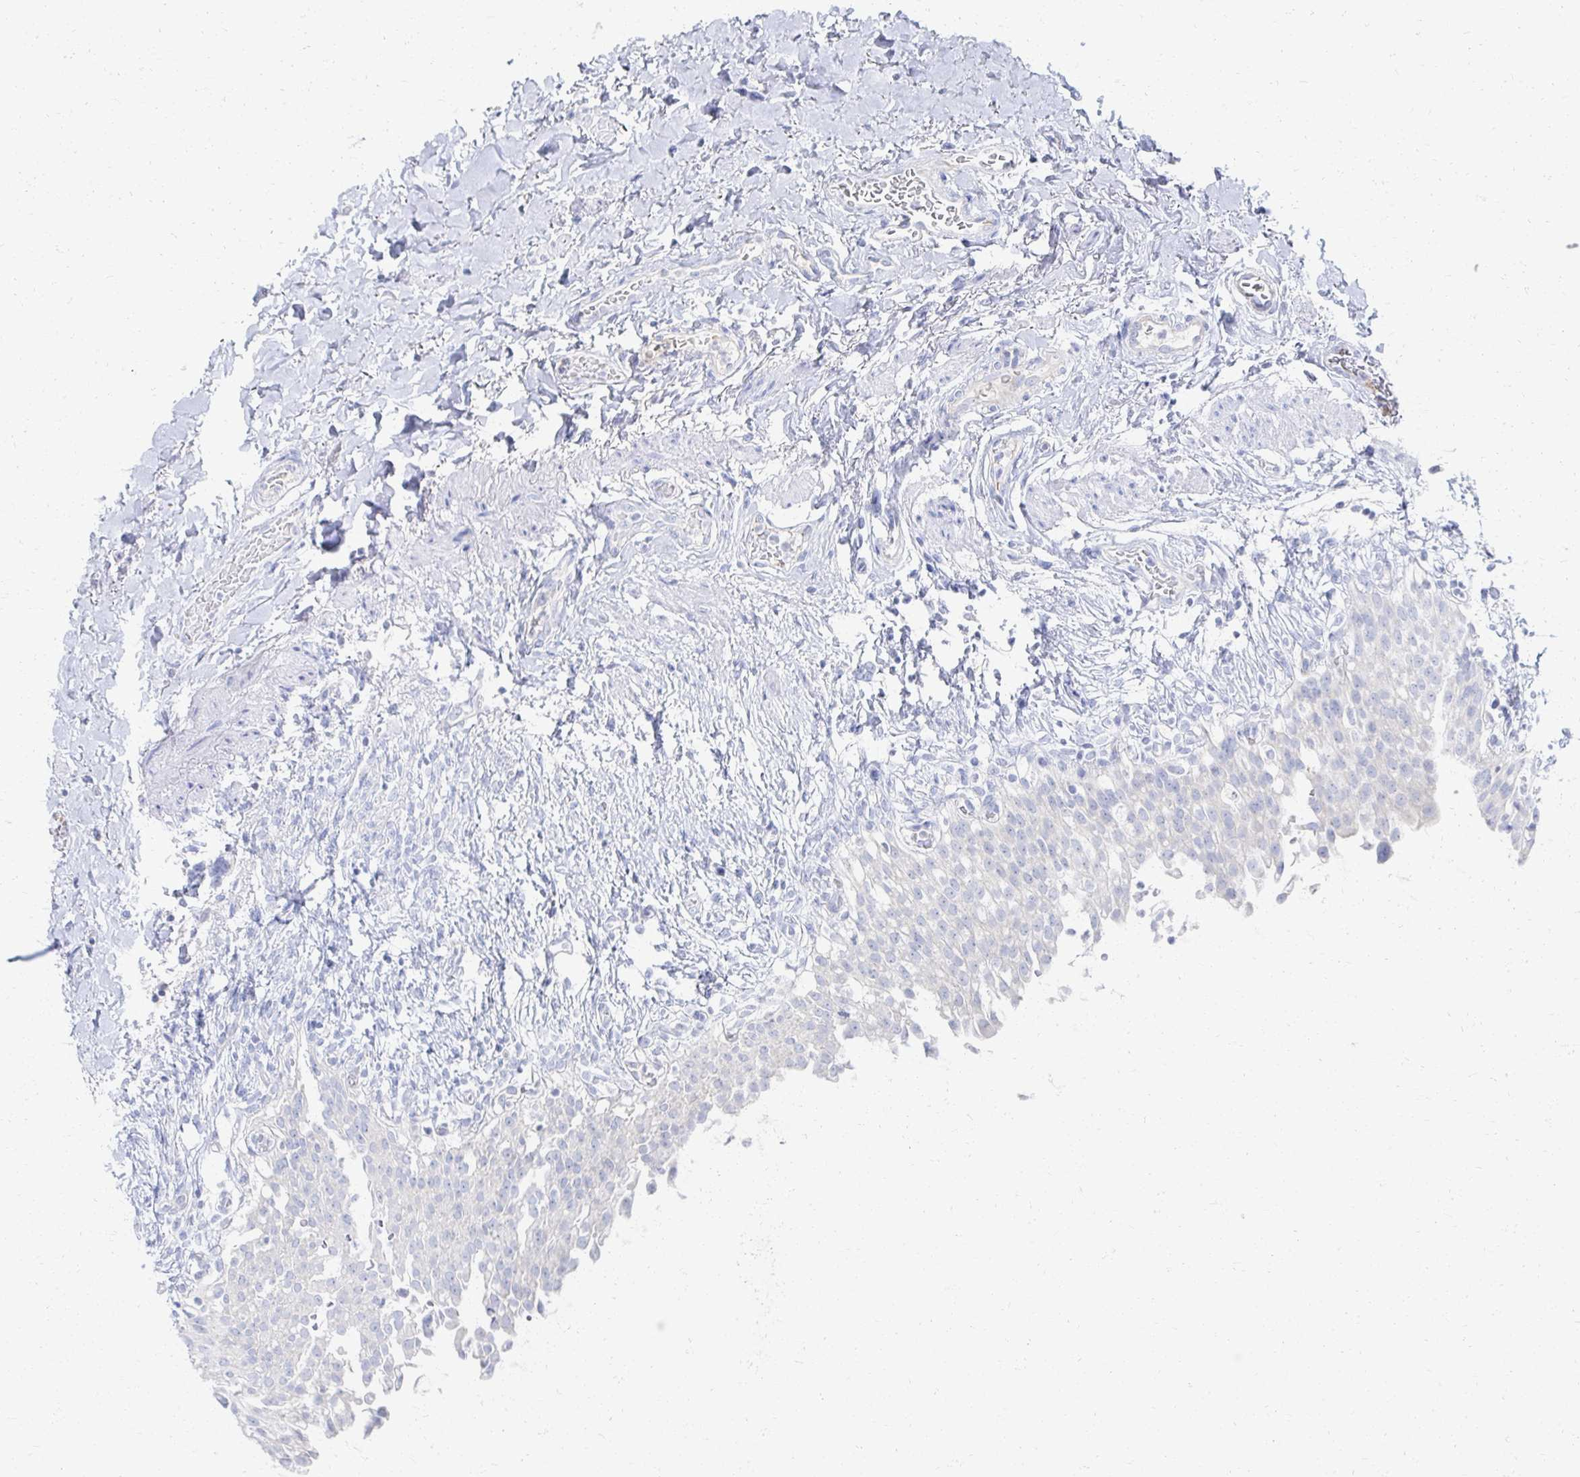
{"staining": {"intensity": "negative", "quantity": "none", "location": "none"}, "tissue": "urinary bladder", "cell_type": "Urothelial cells", "image_type": "normal", "snomed": [{"axis": "morphology", "description": "Normal tissue, NOS"}, {"axis": "topography", "description": "Urinary bladder"}, {"axis": "topography", "description": "Peripheral nerve tissue"}], "caption": "IHC histopathology image of unremarkable urinary bladder: urinary bladder stained with DAB (3,3'-diaminobenzidine) shows no significant protein positivity in urothelial cells. (Stains: DAB immunohistochemistry (IHC) with hematoxylin counter stain, Microscopy: brightfield microscopy at high magnification).", "gene": "PRR20A", "patient": {"sex": "female", "age": 60}}